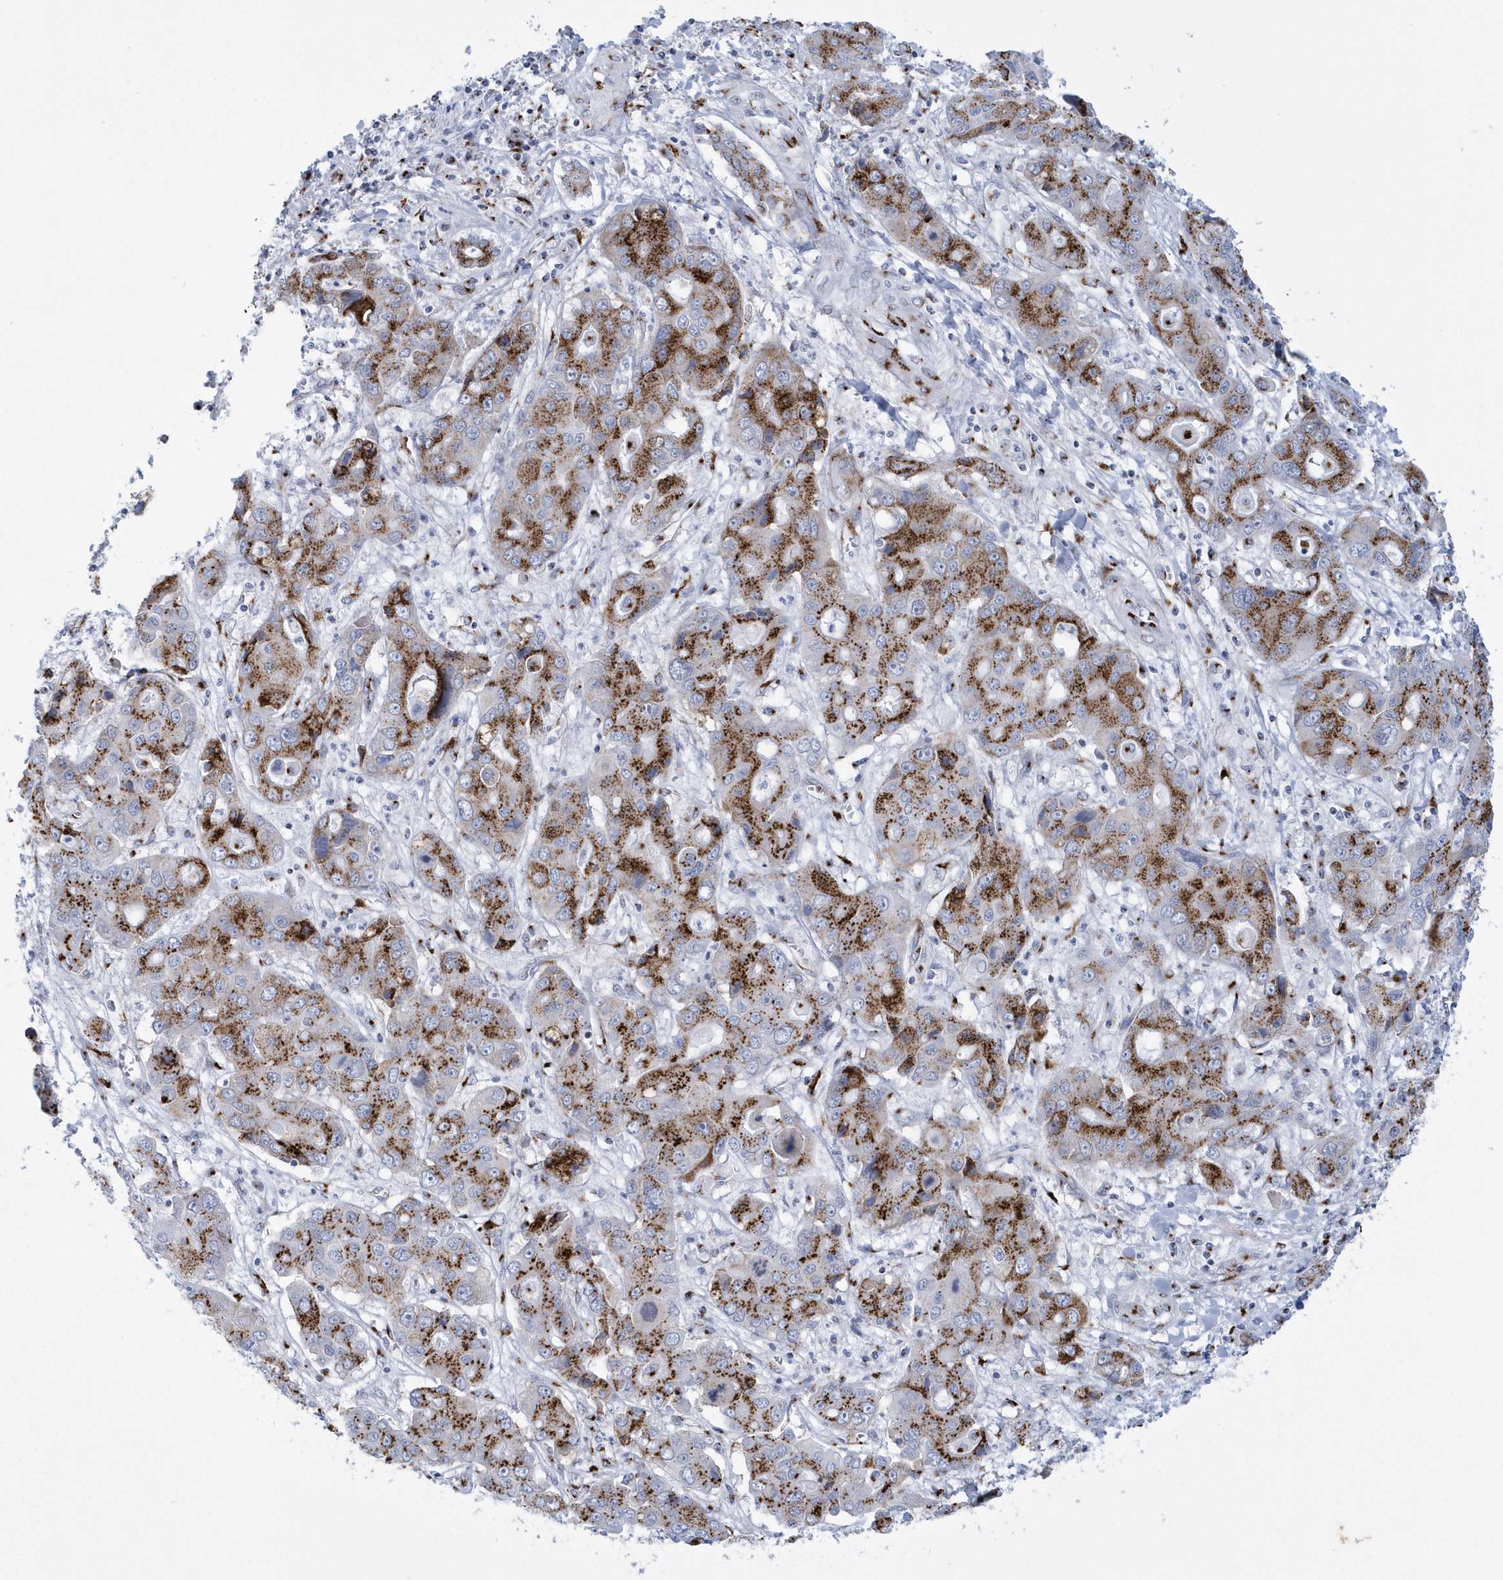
{"staining": {"intensity": "moderate", "quantity": ">75%", "location": "cytoplasmic/membranous"}, "tissue": "liver cancer", "cell_type": "Tumor cells", "image_type": "cancer", "snomed": [{"axis": "morphology", "description": "Cholangiocarcinoma"}, {"axis": "topography", "description": "Liver"}], "caption": "Human liver cholangiocarcinoma stained for a protein (brown) demonstrates moderate cytoplasmic/membranous positive expression in approximately >75% of tumor cells.", "gene": "SLX9", "patient": {"sex": "male", "age": 67}}